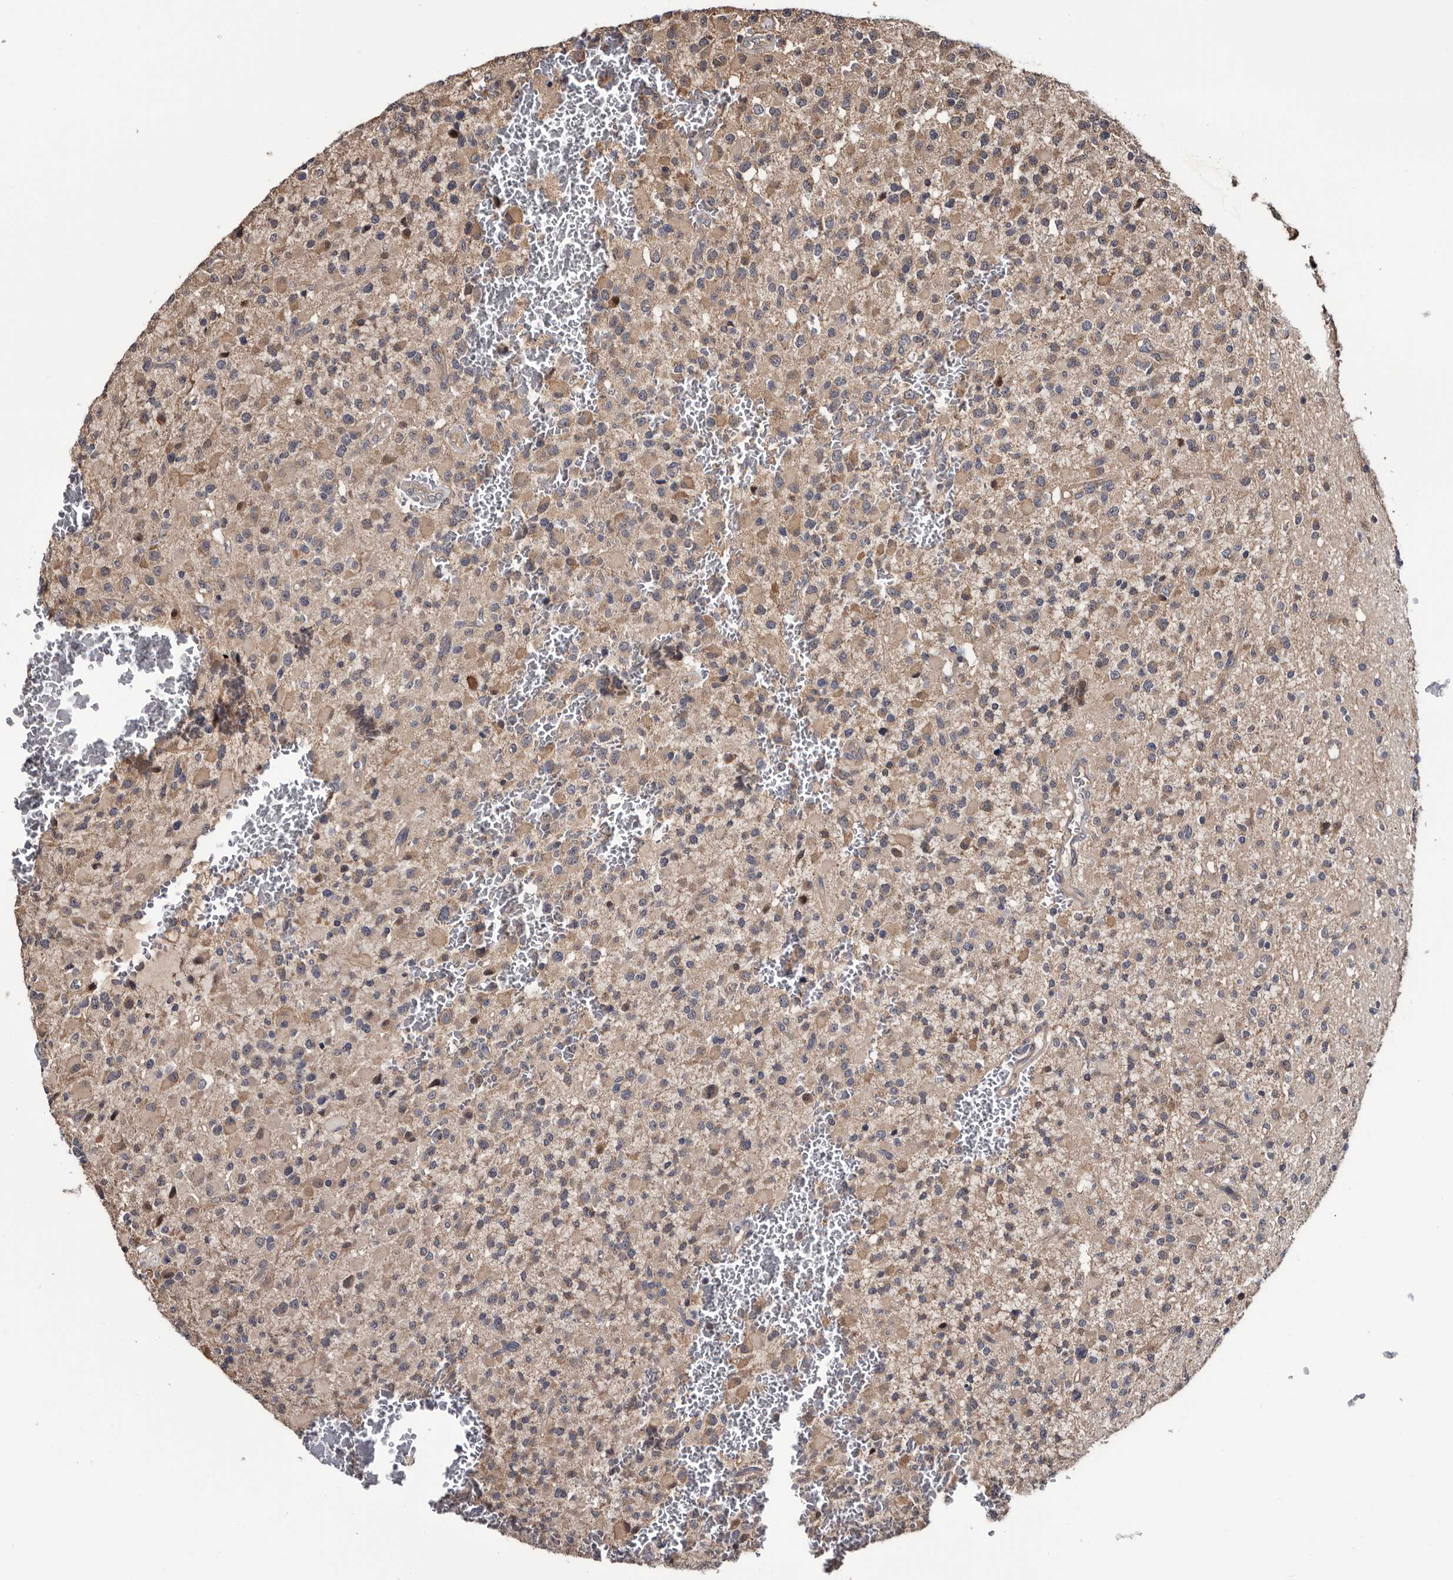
{"staining": {"intensity": "weak", "quantity": ">75%", "location": "cytoplasmic/membranous"}, "tissue": "glioma", "cell_type": "Tumor cells", "image_type": "cancer", "snomed": [{"axis": "morphology", "description": "Glioma, malignant, High grade"}, {"axis": "topography", "description": "Brain"}], "caption": "Tumor cells show low levels of weak cytoplasmic/membranous expression in about >75% of cells in human malignant high-grade glioma.", "gene": "TTI2", "patient": {"sex": "male", "age": 34}}